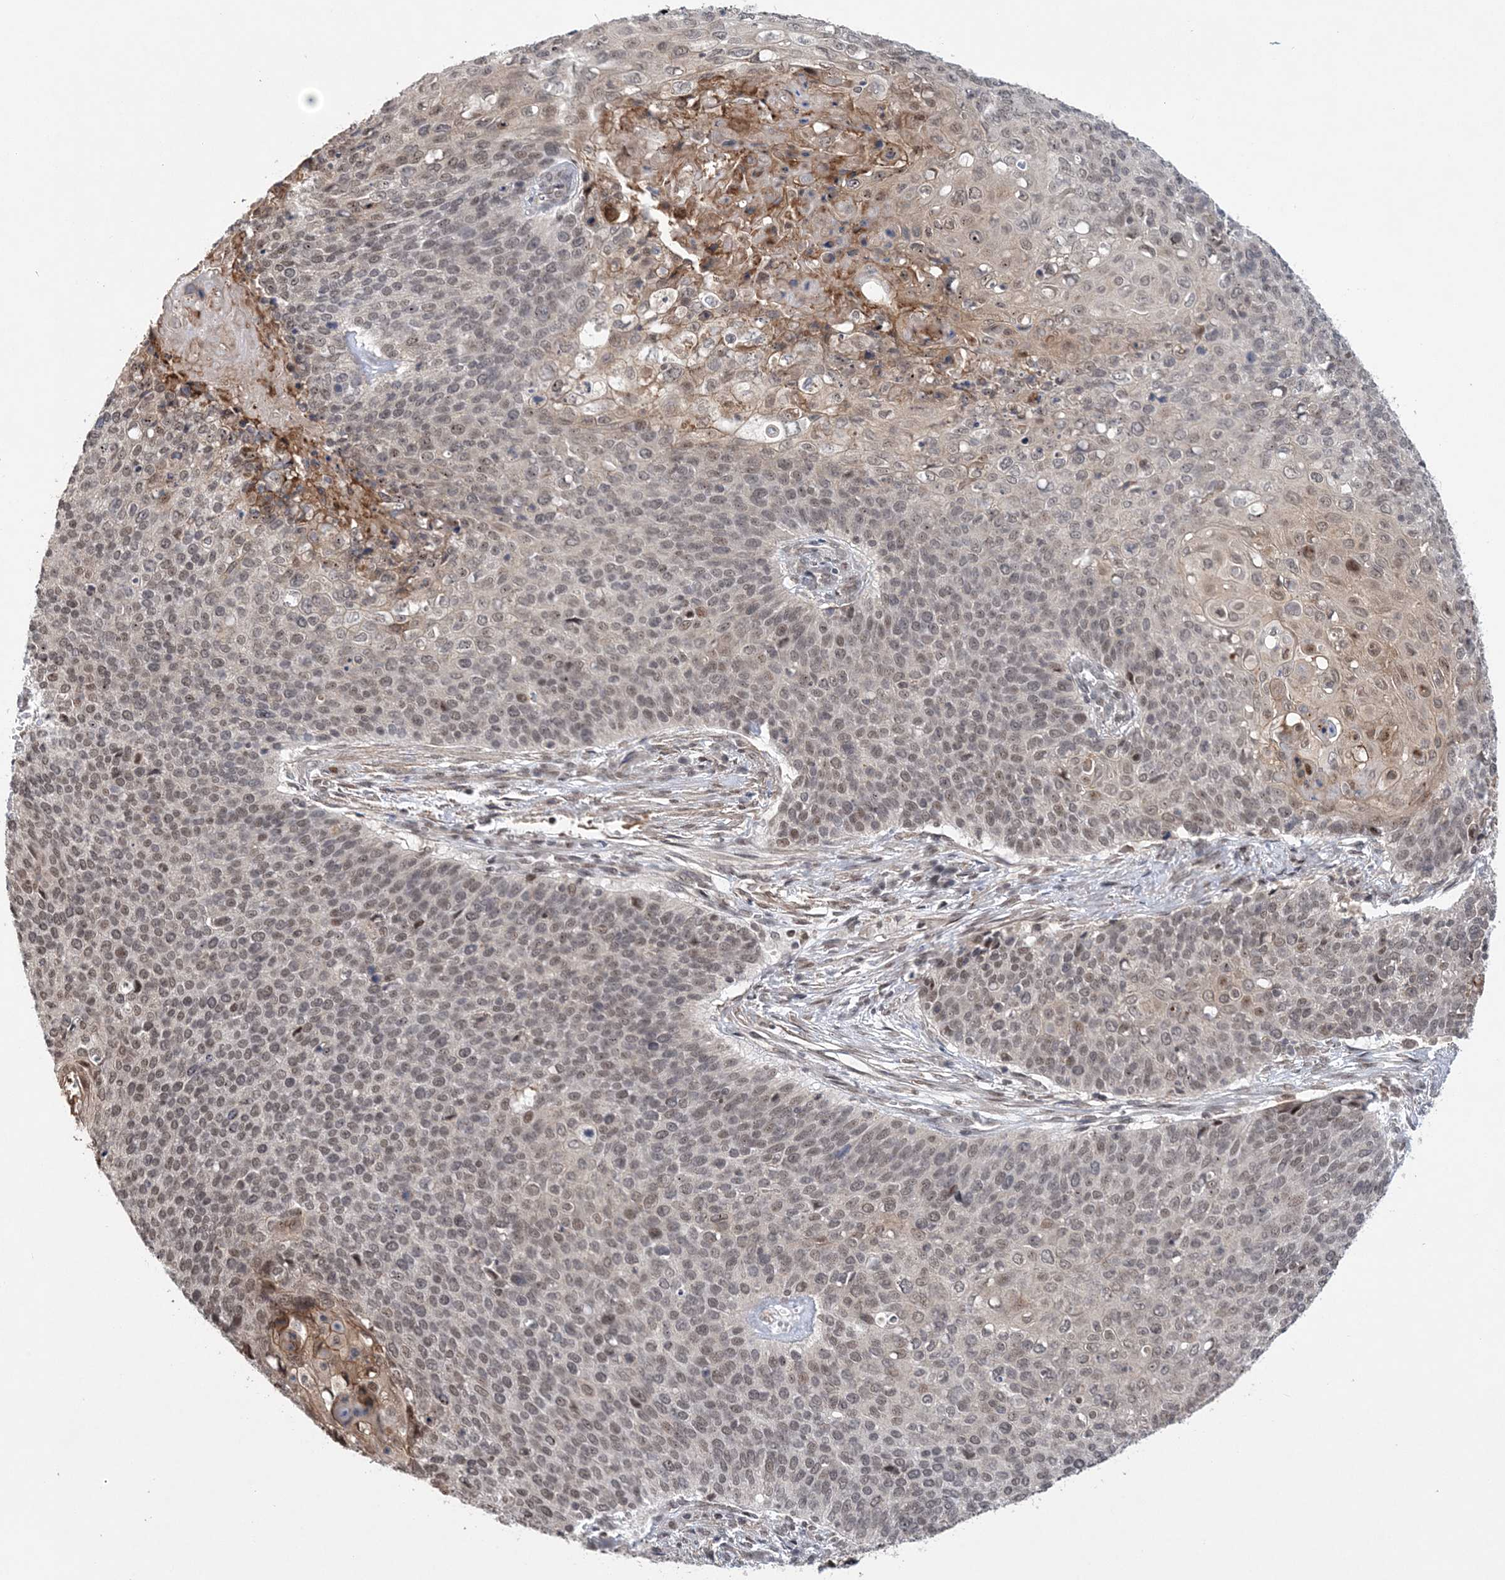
{"staining": {"intensity": "weak", "quantity": ">75%", "location": "nuclear"}, "tissue": "cervical cancer", "cell_type": "Tumor cells", "image_type": "cancer", "snomed": [{"axis": "morphology", "description": "Squamous cell carcinoma, NOS"}, {"axis": "topography", "description": "Cervix"}], "caption": "A brown stain shows weak nuclear staining of a protein in cervical cancer (squamous cell carcinoma) tumor cells.", "gene": "CCDC152", "patient": {"sex": "female", "age": 39}}